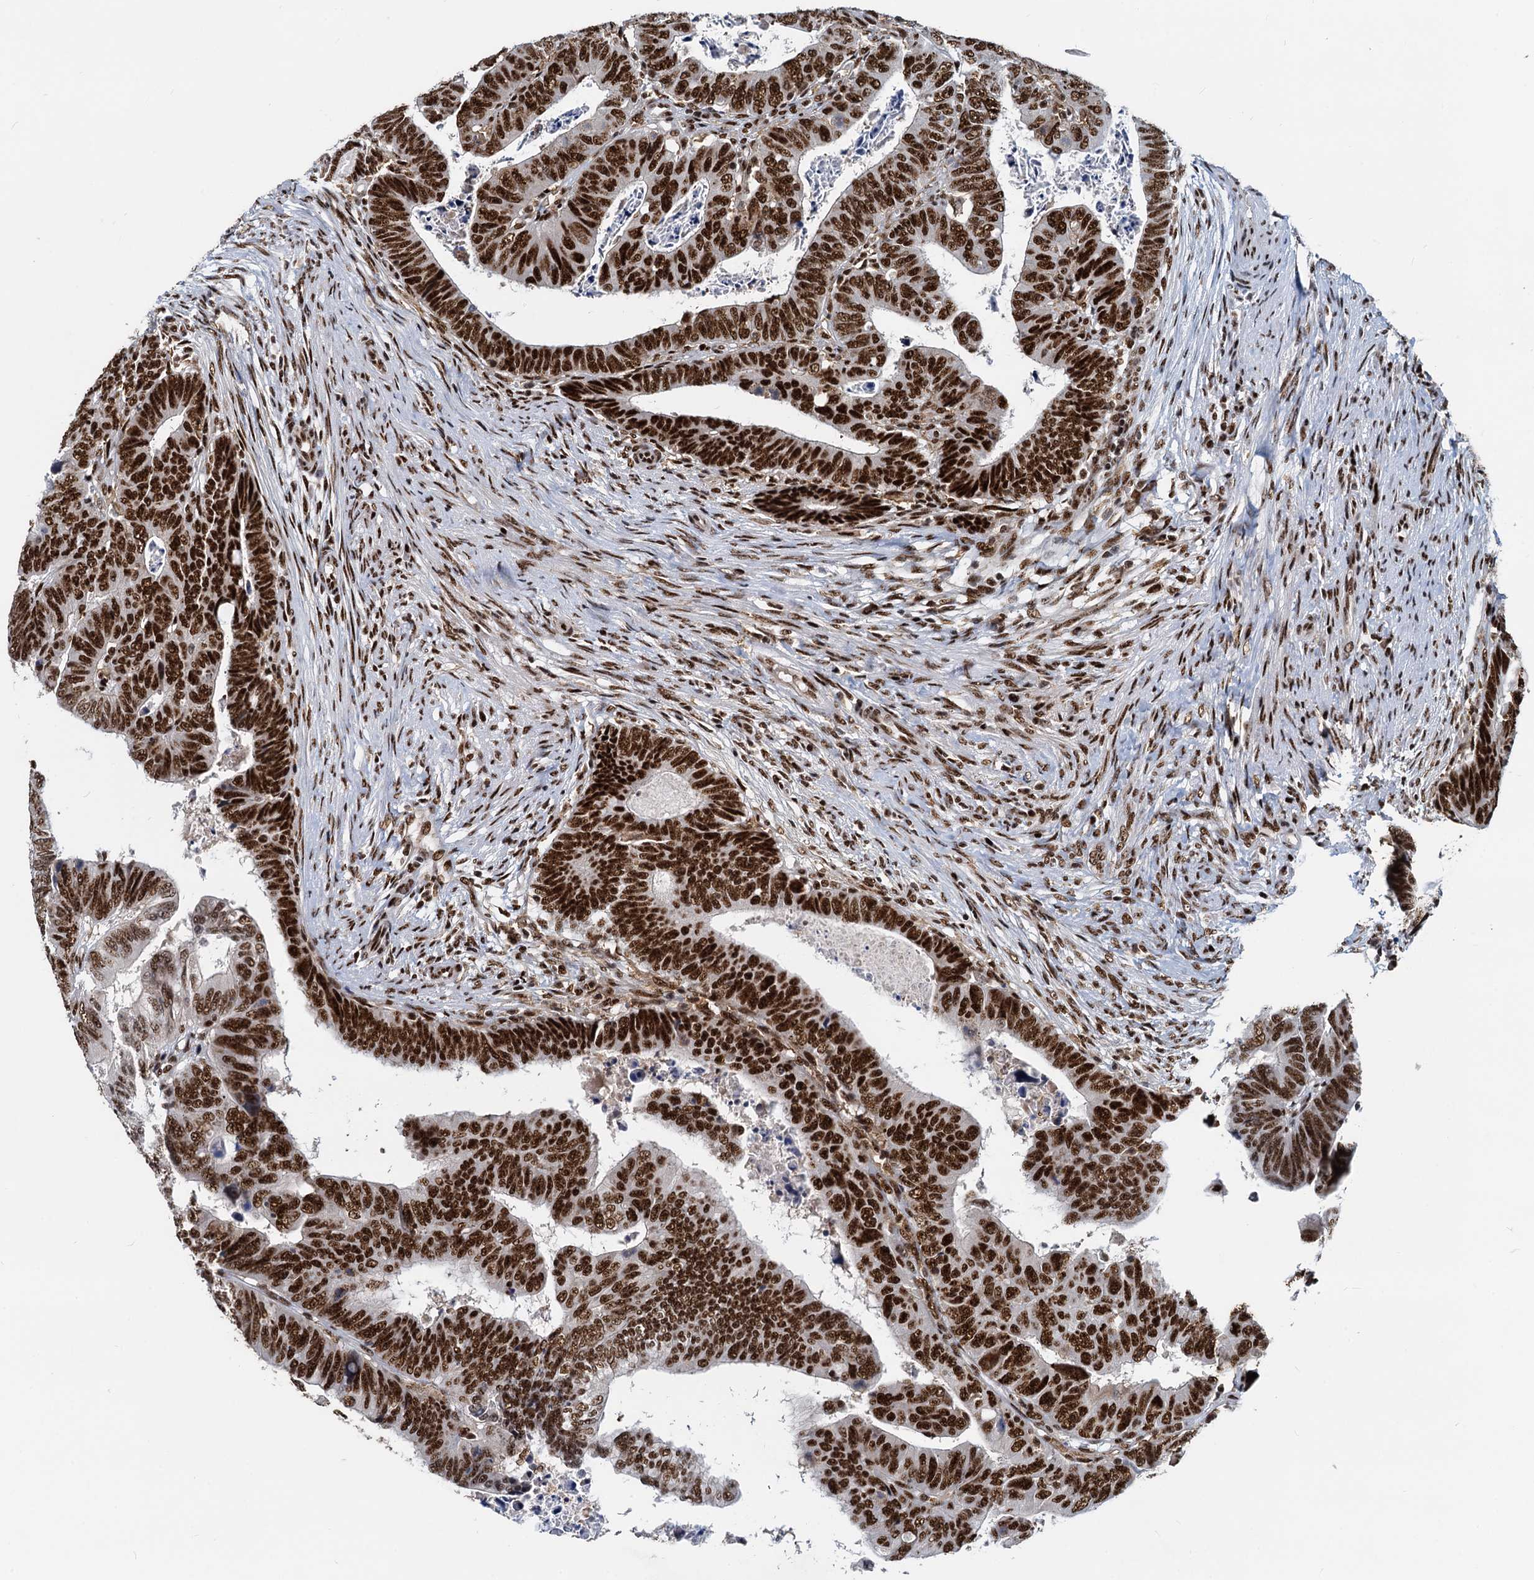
{"staining": {"intensity": "strong", "quantity": ">75%", "location": "nuclear"}, "tissue": "colorectal cancer", "cell_type": "Tumor cells", "image_type": "cancer", "snomed": [{"axis": "morphology", "description": "Normal tissue, NOS"}, {"axis": "morphology", "description": "Adenocarcinoma, NOS"}, {"axis": "topography", "description": "Rectum"}], "caption": "A photomicrograph showing strong nuclear expression in about >75% of tumor cells in adenocarcinoma (colorectal), as visualized by brown immunohistochemical staining.", "gene": "RBM26", "patient": {"sex": "female", "age": 65}}